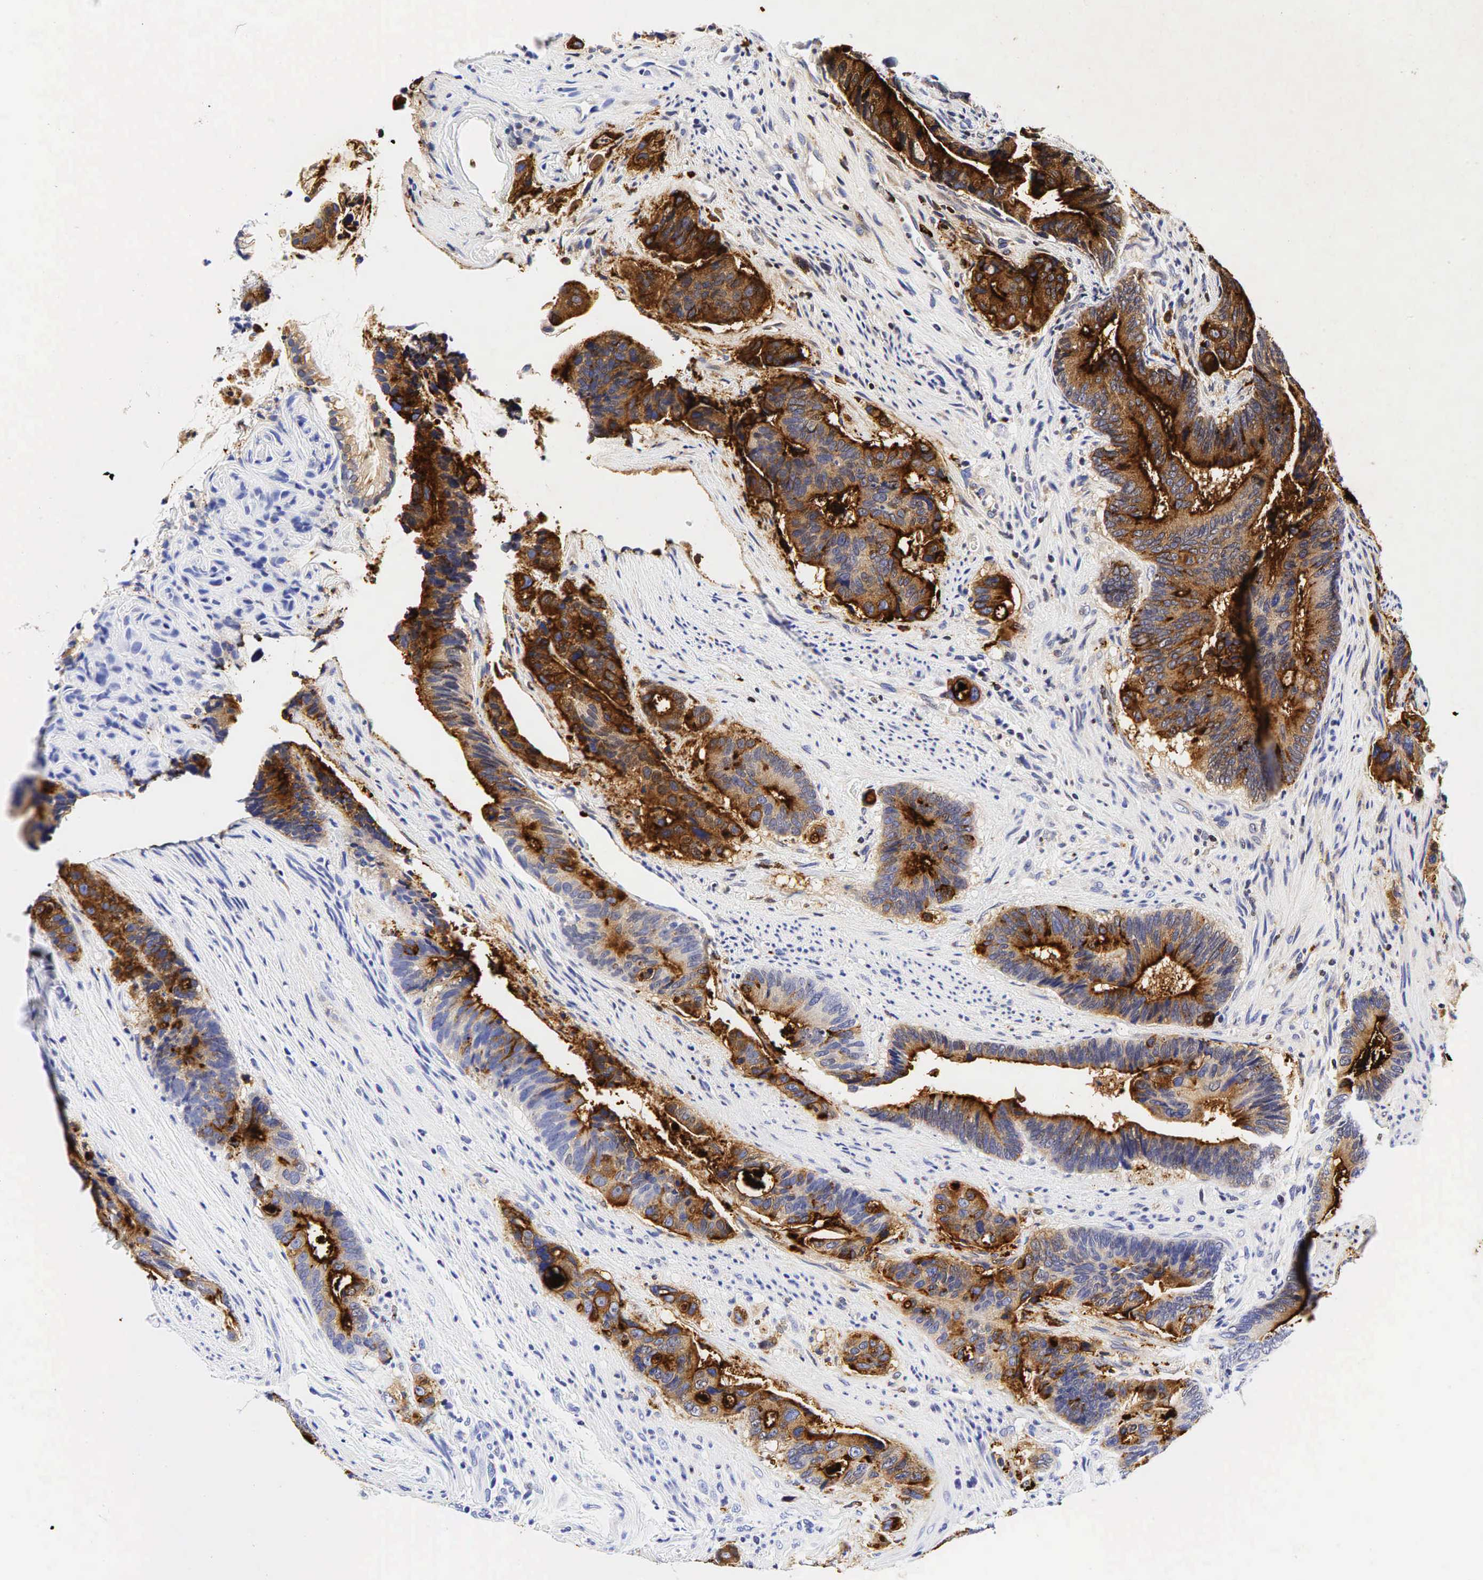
{"staining": {"intensity": "moderate", "quantity": "25%-75%", "location": "cytoplasmic/membranous"}, "tissue": "colorectal cancer", "cell_type": "Tumor cells", "image_type": "cancer", "snomed": [{"axis": "morphology", "description": "Adenocarcinoma, NOS"}, {"axis": "topography", "description": "Colon"}], "caption": "The photomicrograph reveals a brown stain indicating the presence of a protein in the cytoplasmic/membranous of tumor cells in colorectal adenocarcinoma.", "gene": "CEACAM5", "patient": {"sex": "male", "age": 56}}